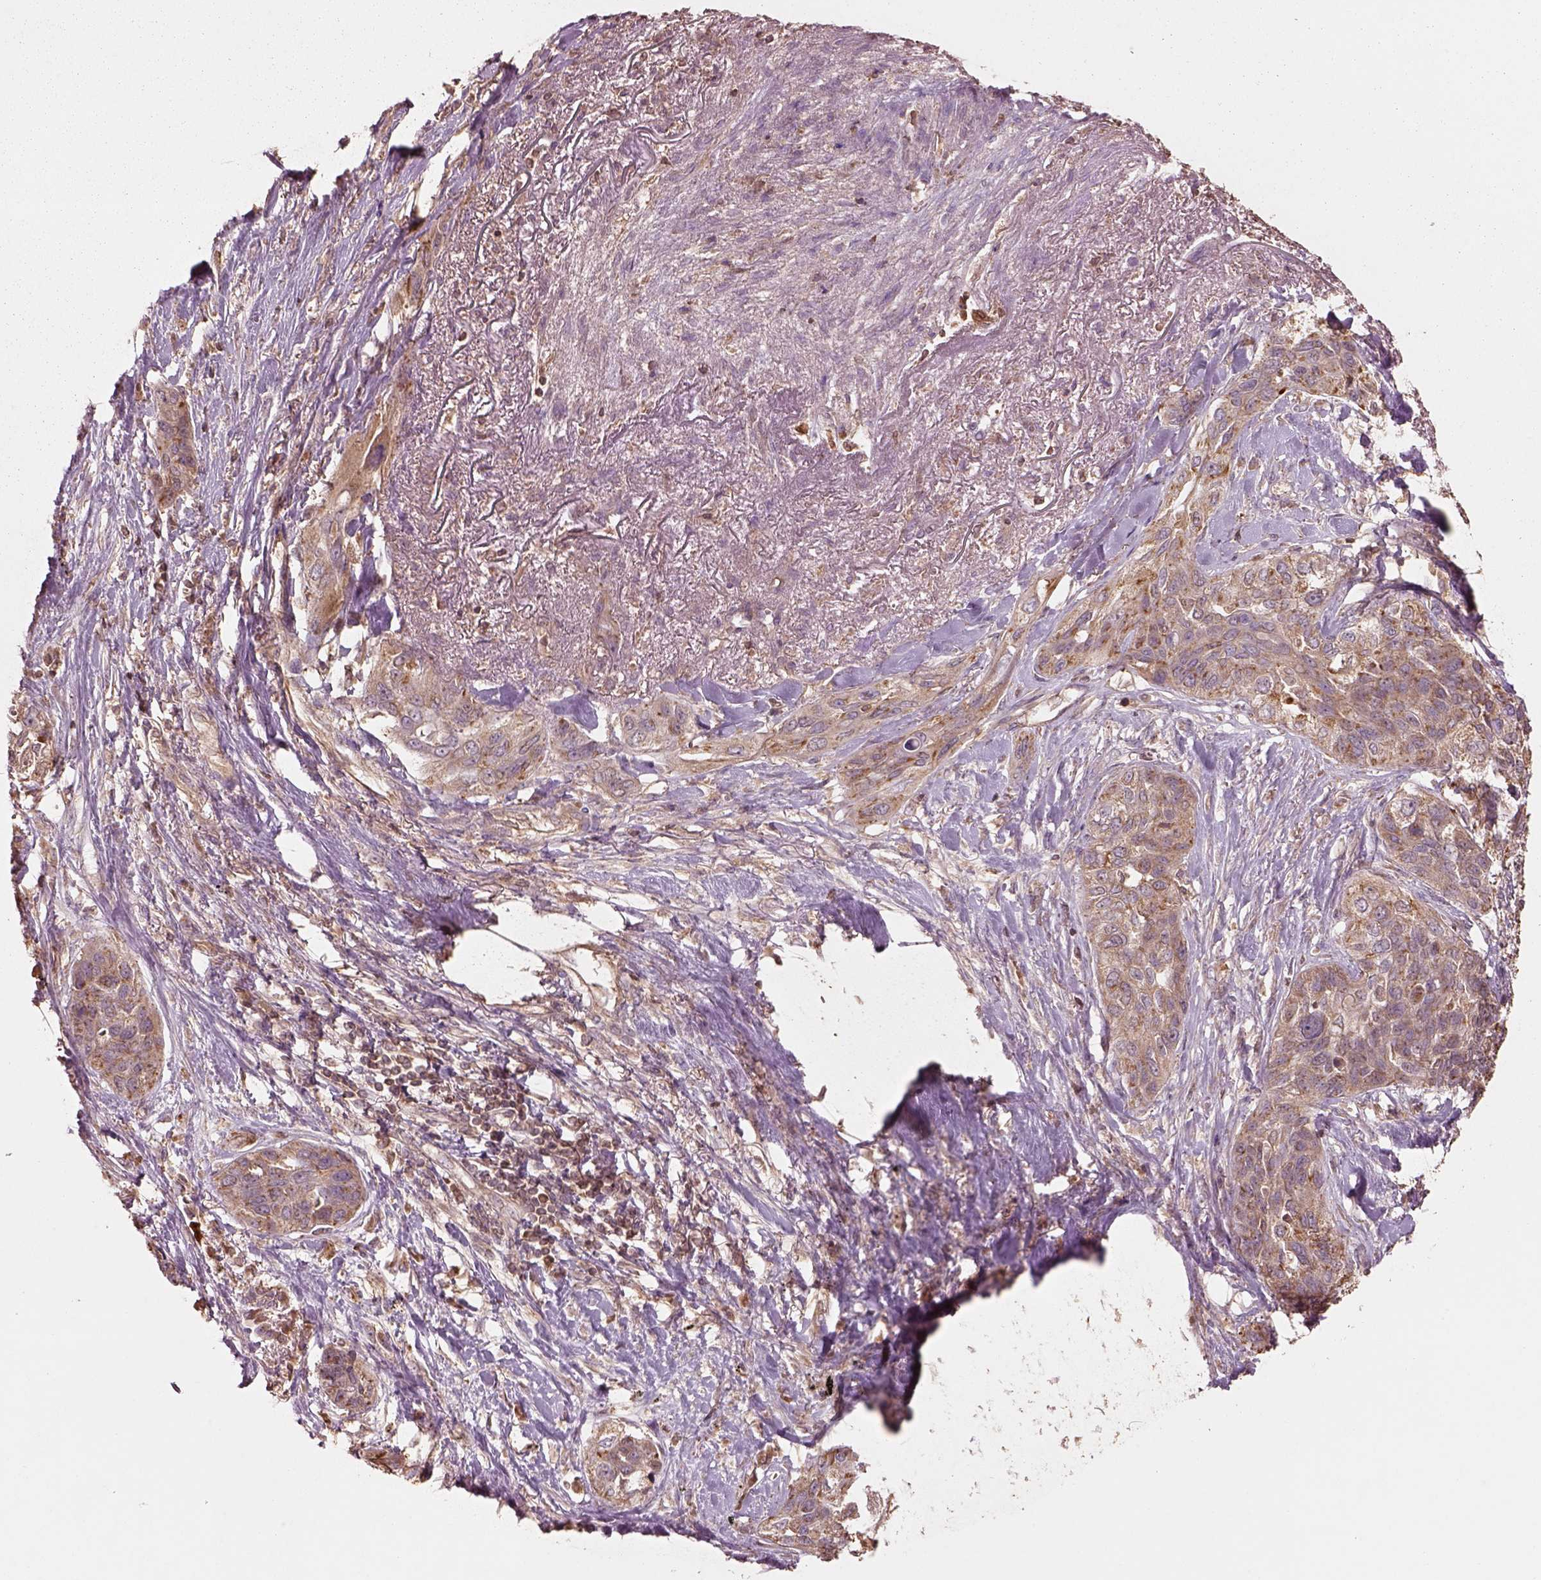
{"staining": {"intensity": "weak", "quantity": ">75%", "location": "cytoplasmic/membranous"}, "tissue": "lung cancer", "cell_type": "Tumor cells", "image_type": "cancer", "snomed": [{"axis": "morphology", "description": "Squamous cell carcinoma, NOS"}, {"axis": "topography", "description": "Lung"}], "caption": "DAB immunohistochemical staining of human lung cancer (squamous cell carcinoma) exhibits weak cytoplasmic/membranous protein staining in approximately >75% of tumor cells.", "gene": "TRADD", "patient": {"sex": "female", "age": 70}}